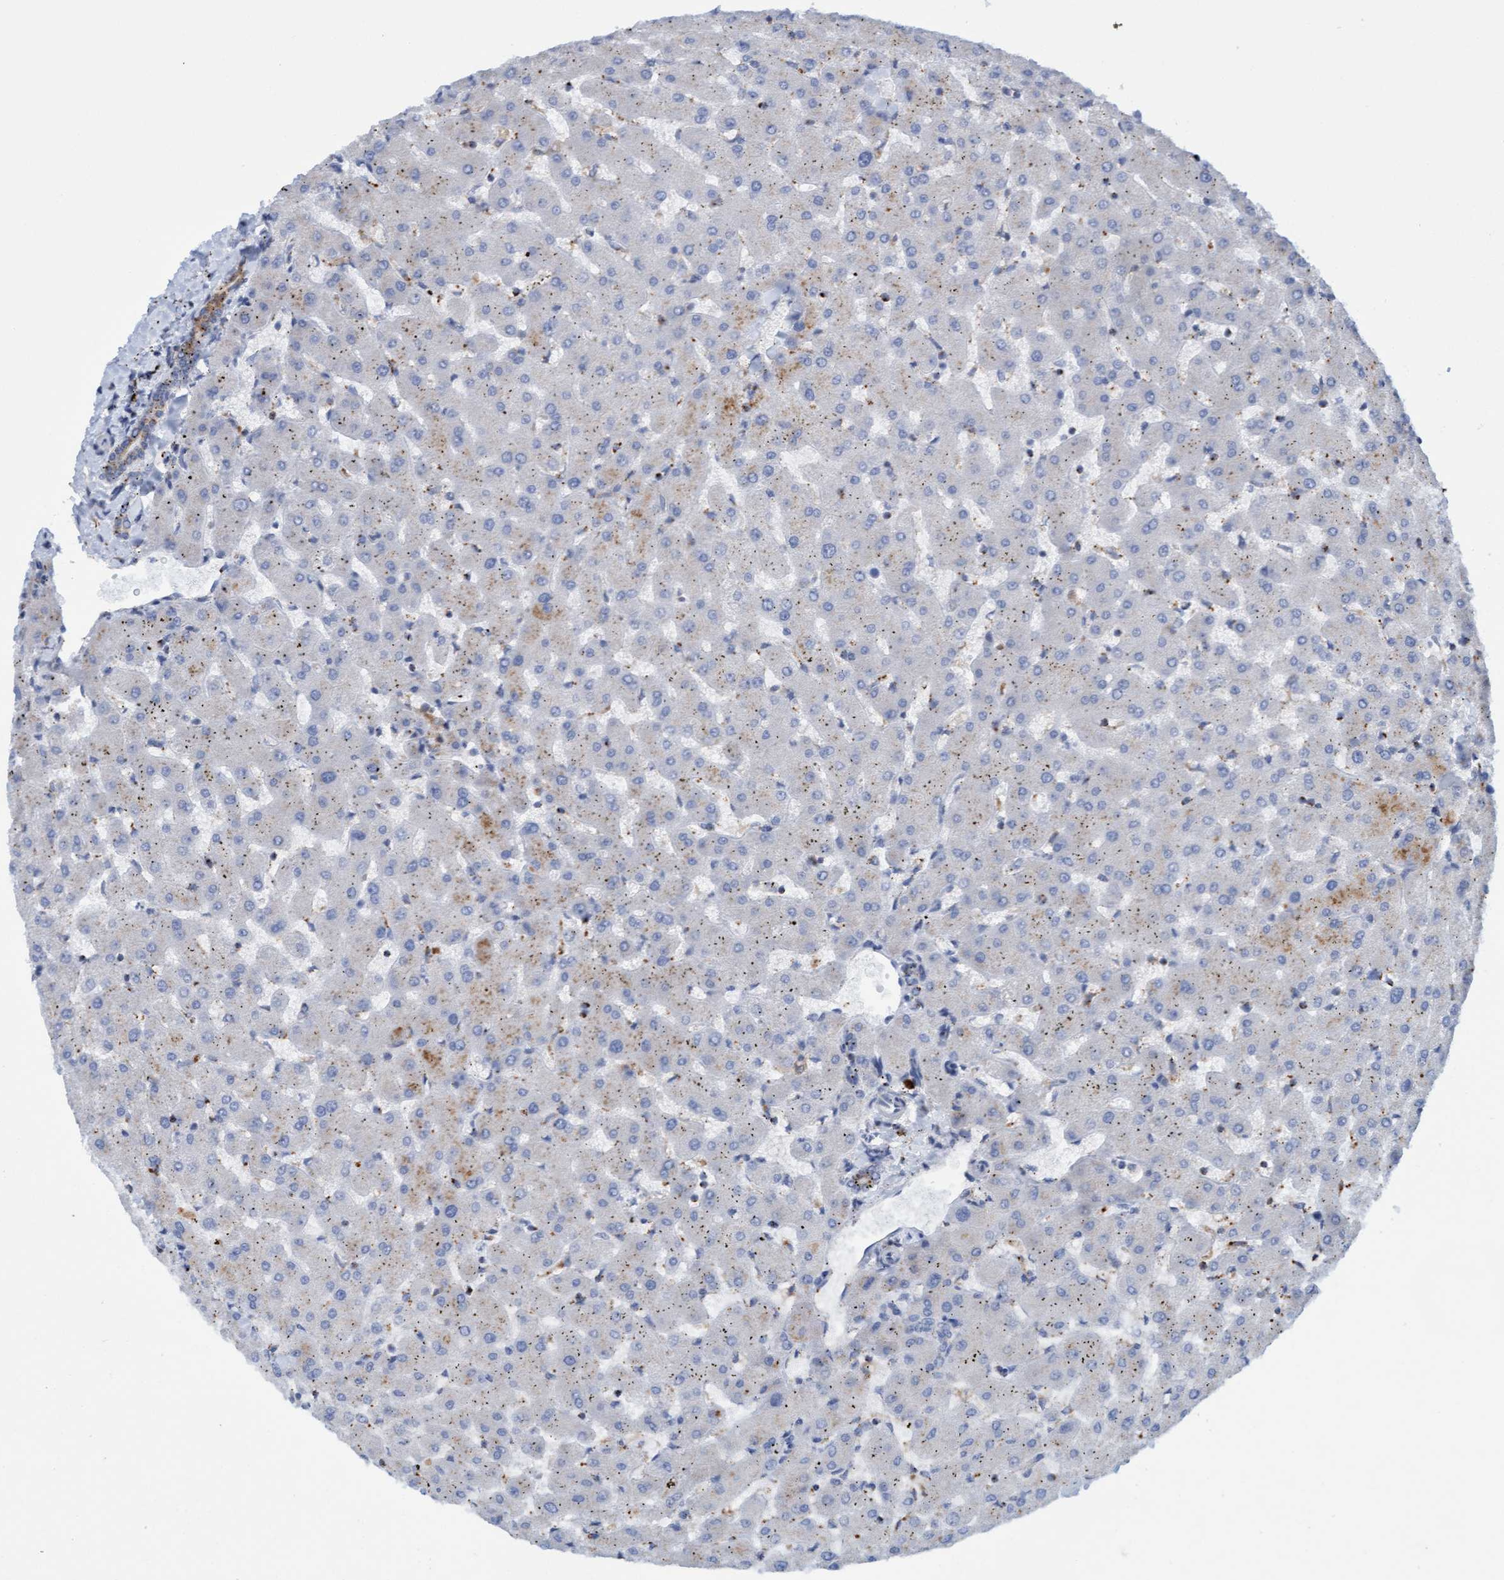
{"staining": {"intensity": "moderate", "quantity": ">75%", "location": "cytoplasmic/membranous"}, "tissue": "liver", "cell_type": "Cholangiocytes", "image_type": "normal", "snomed": [{"axis": "morphology", "description": "Normal tissue, NOS"}, {"axis": "topography", "description": "Liver"}], "caption": "Benign liver shows moderate cytoplasmic/membranous positivity in approximately >75% of cholangiocytes, visualized by immunohistochemistry.", "gene": "SGSH", "patient": {"sex": "female", "age": 63}}